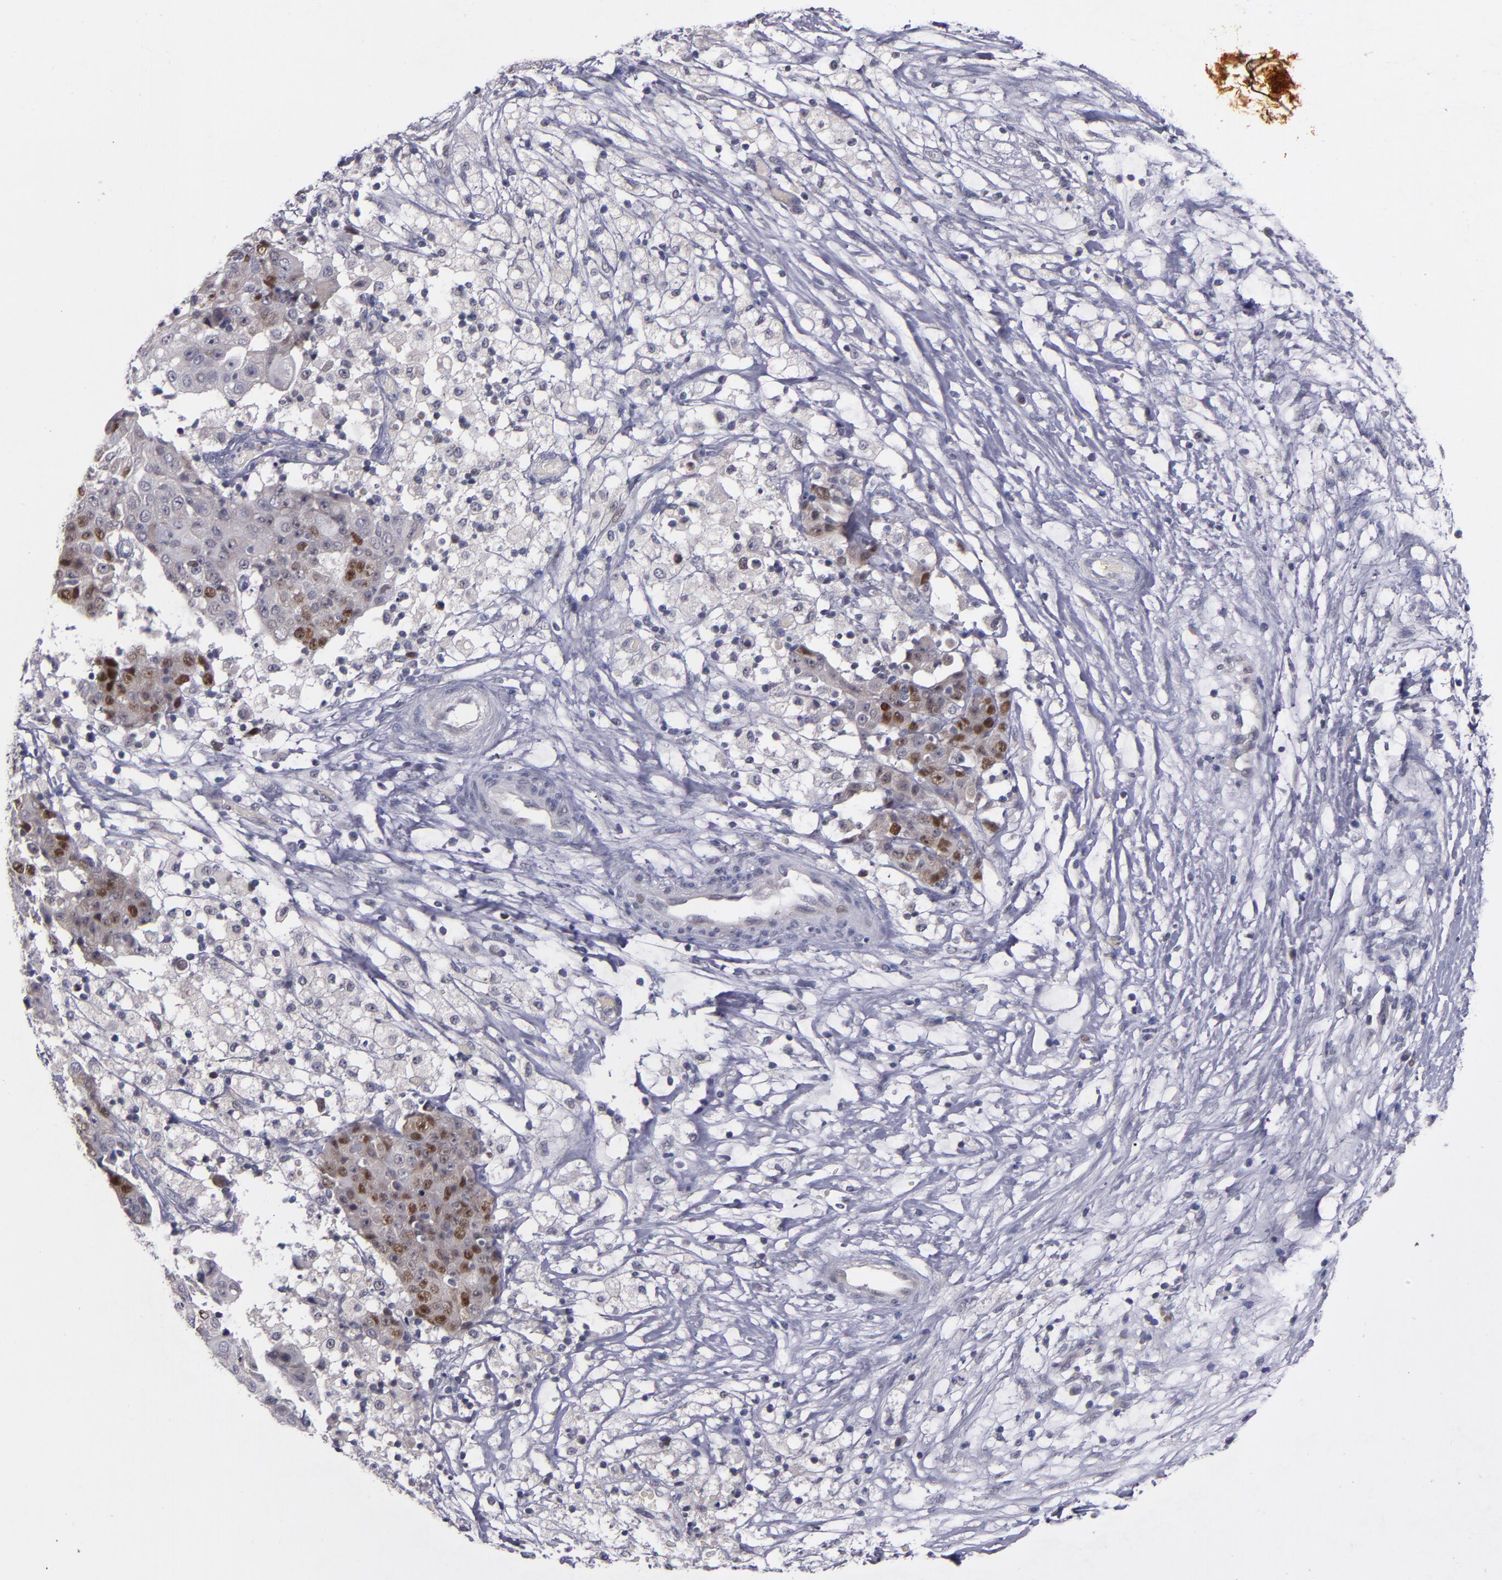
{"staining": {"intensity": "strong", "quantity": "25%-75%", "location": "nuclear"}, "tissue": "ovarian cancer", "cell_type": "Tumor cells", "image_type": "cancer", "snomed": [{"axis": "morphology", "description": "Carcinoma, endometroid"}, {"axis": "topography", "description": "Ovary"}], "caption": "About 25%-75% of tumor cells in ovarian cancer reveal strong nuclear protein expression as visualized by brown immunohistochemical staining.", "gene": "CDC7", "patient": {"sex": "female", "age": 42}}